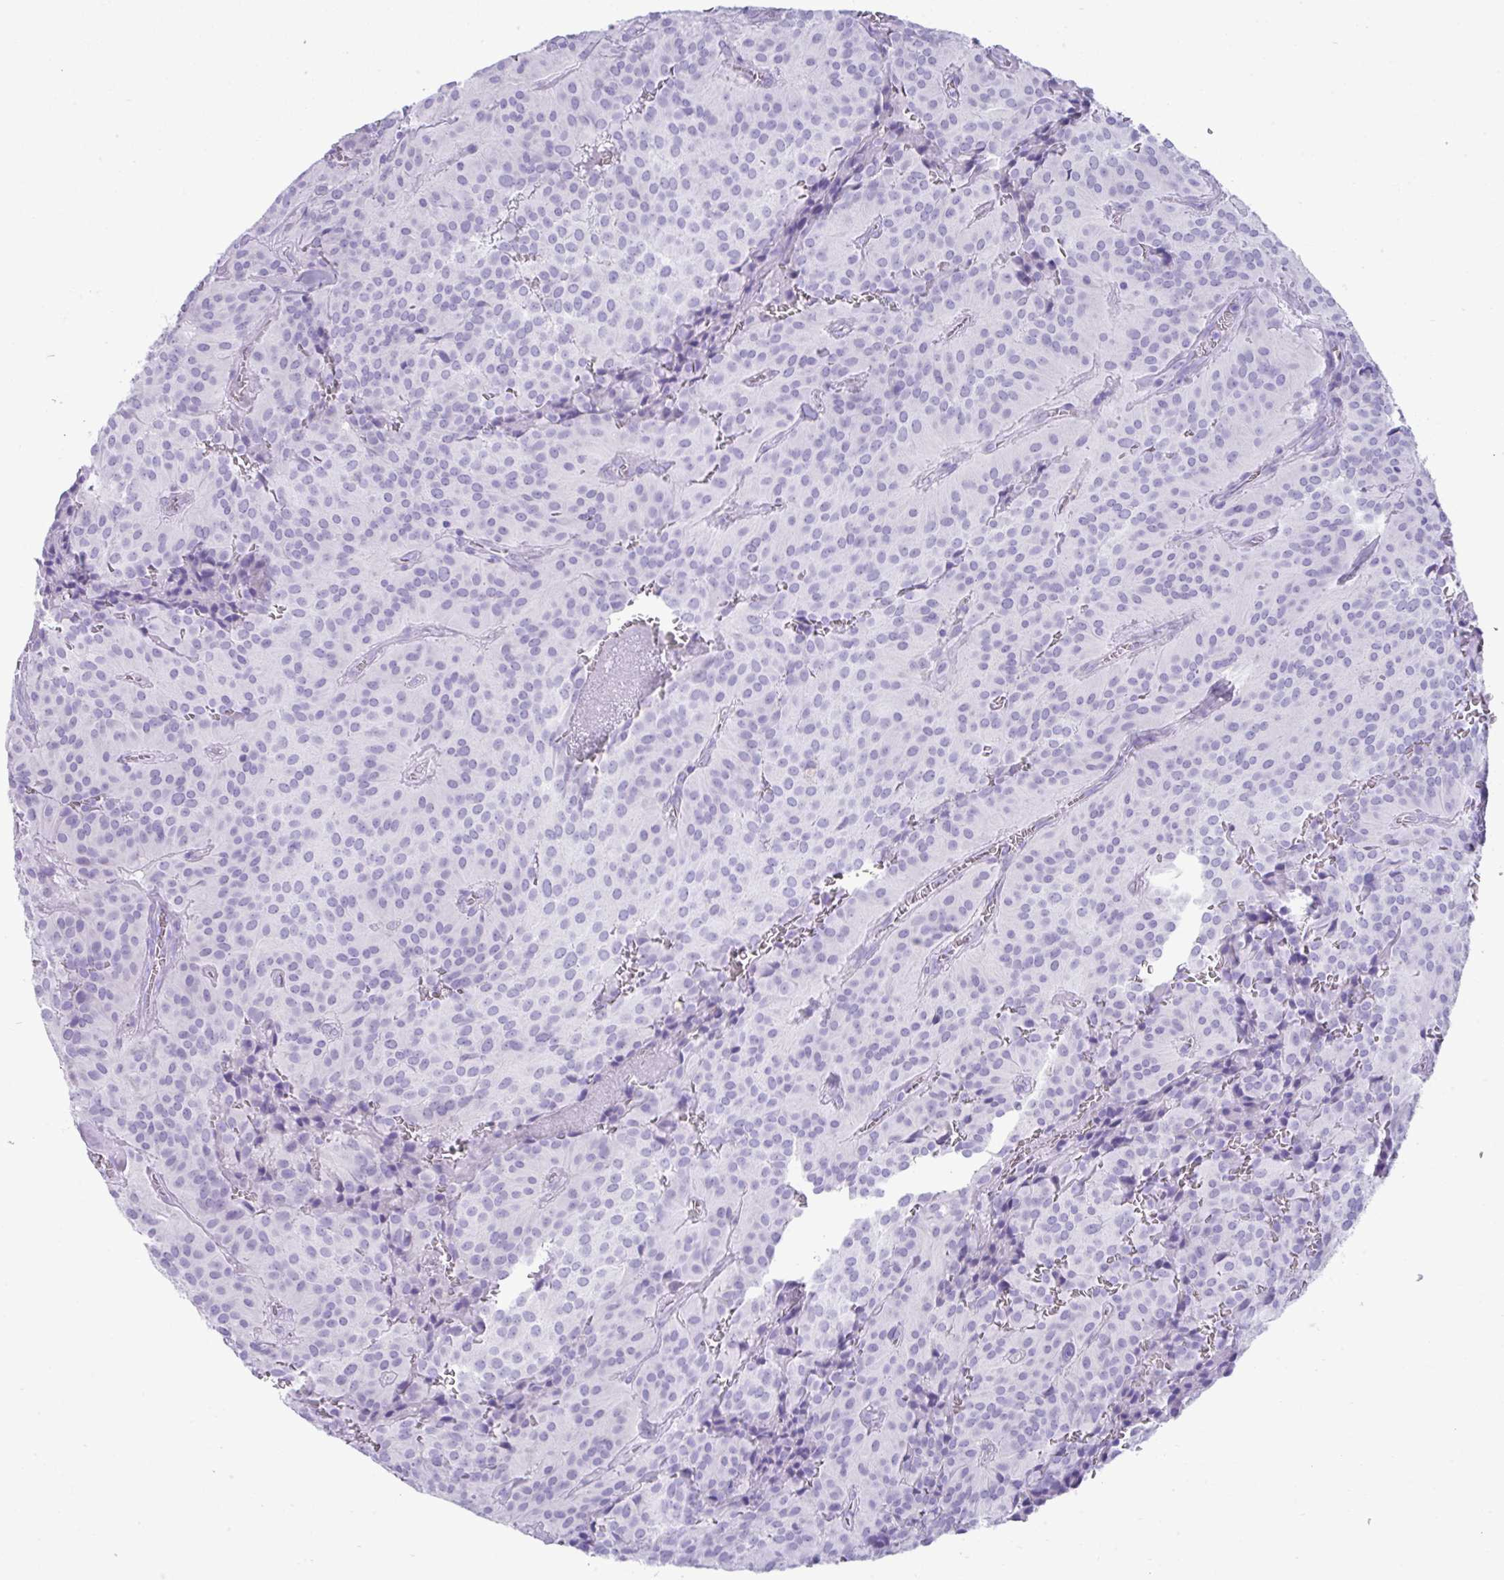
{"staining": {"intensity": "negative", "quantity": "none", "location": "none"}, "tissue": "glioma", "cell_type": "Tumor cells", "image_type": "cancer", "snomed": [{"axis": "morphology", "description": "Glioma, malignant, Low grade"}, {"axis": "topography", "description": "Brain"}], "caption": "Tumor cells are negative for protein expression in human glioma.", "gene": "PSCA", "patient": {"sex": "male", "age": 42}}